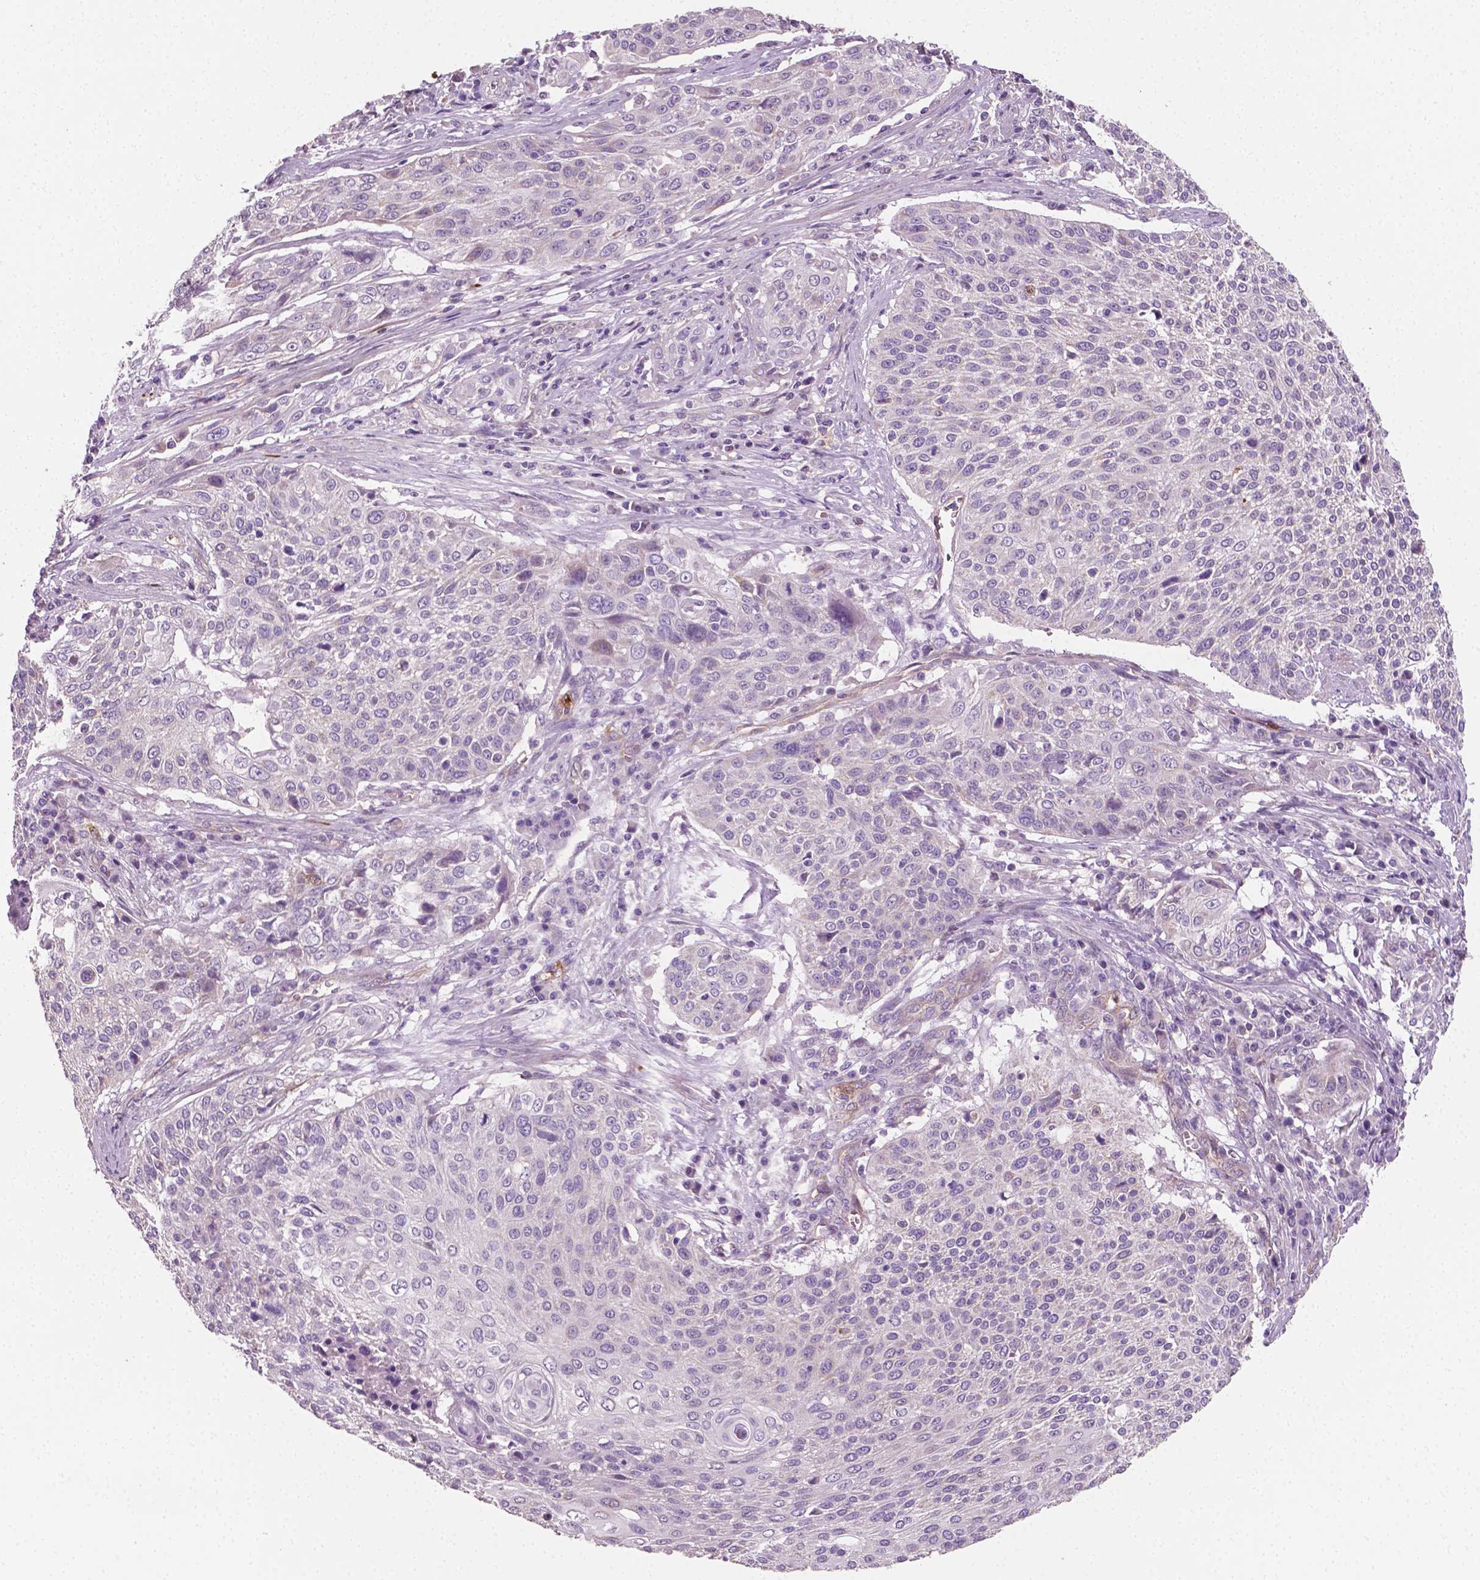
{"staining": {"intensity": "negative", "quantity": "none", "location": "none"}, "tissue": "cervical cancer", "cell_type": "Tumor cells", "image_type": "cancer", "snomed": [{"axis": "morphology", "description": "Squamous cell carcinoma, NOS"}, {"axis": "topography", "description": "Cervix"}], "caption": "This photomicrograph is of cervical cancer stained with immunohistochemistry (IHC) to label a protein in brown with the nuclei are counter-stained blue. There is no positivity in tumor cells.", "gene": "PTX3", "patient": {"sex": "female", "age": 31}}